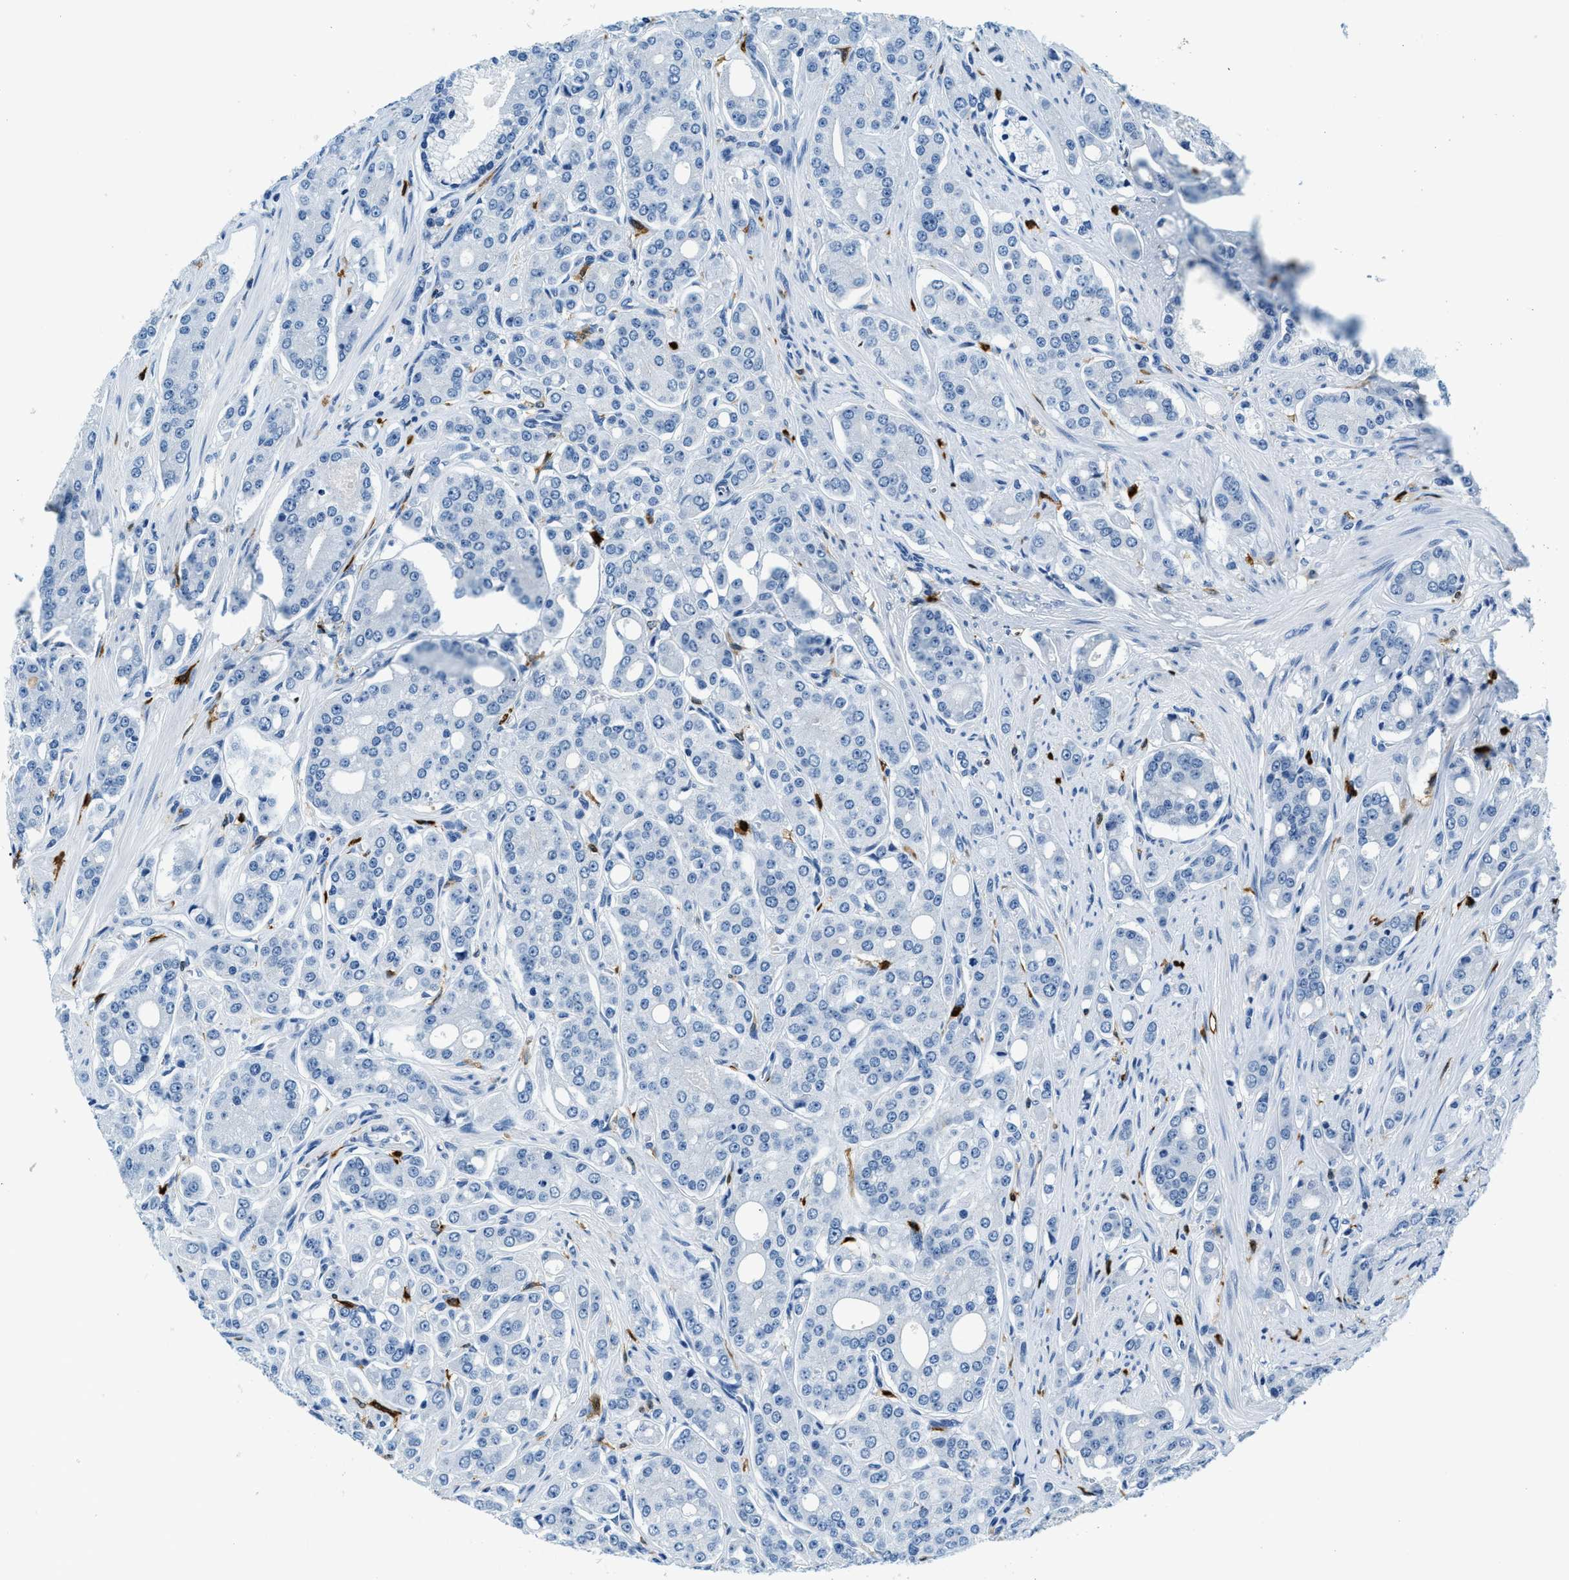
{"staining": {"intensity": "negative", "quantity": "none", "location": "none"}, "tissue": "prostate cancer", "cell_type": "Tumor cells", "image_type": "cancer", "snomed": [{"axis": "morphology", "description": "Adenocarcinoma, High grade"}, {"axis": "topography", "description": "Prostate"}], "caption": "Photomicrograph shows no protein staining in tumor cells of prostate cancer tissue.", "gene": "CAPG", "patient": {"sex": "male", "age": 71}}